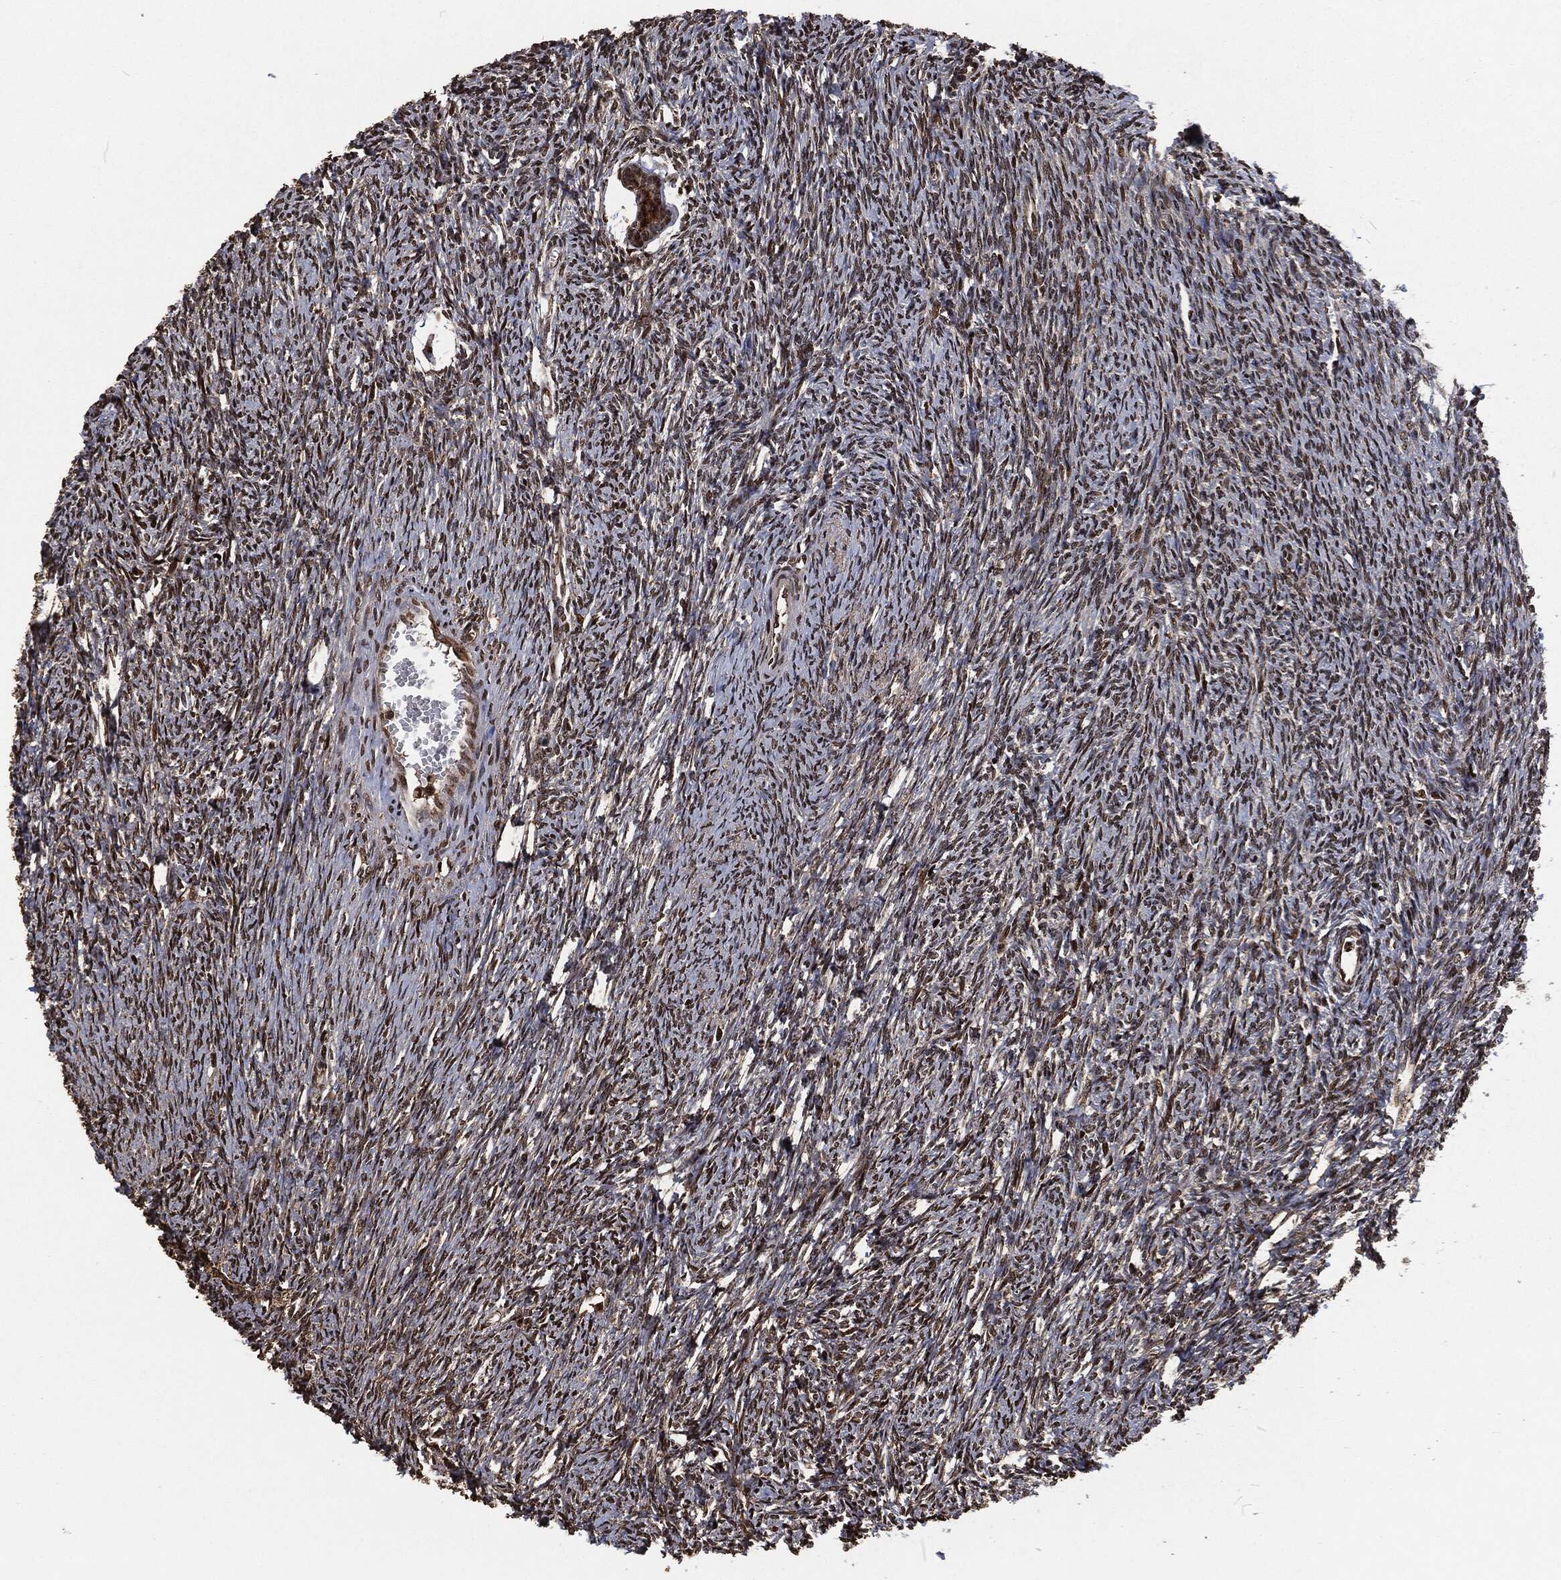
{"staining": {"intensity": "strong", "quantity": ">75%", "location": "nuclear"}, "tissue": "ovary", "cell_type": "Follicle cells", "image_type": "normal", "snomed": [{"axis": "morphology", "description": "Normal tissue, NOS"}, {"axis": "topography", "description": "Fallopian tube"}, {"axis": "topography", "description": "Ovary"}], "caption": "DAB immunohistochemical staining of benign human ovary demonstrates strong nuclear protein positivity in about >75% of follicle cells.", "gene": "SNAI1", "patient": {"sex": "female", "age": 33}}